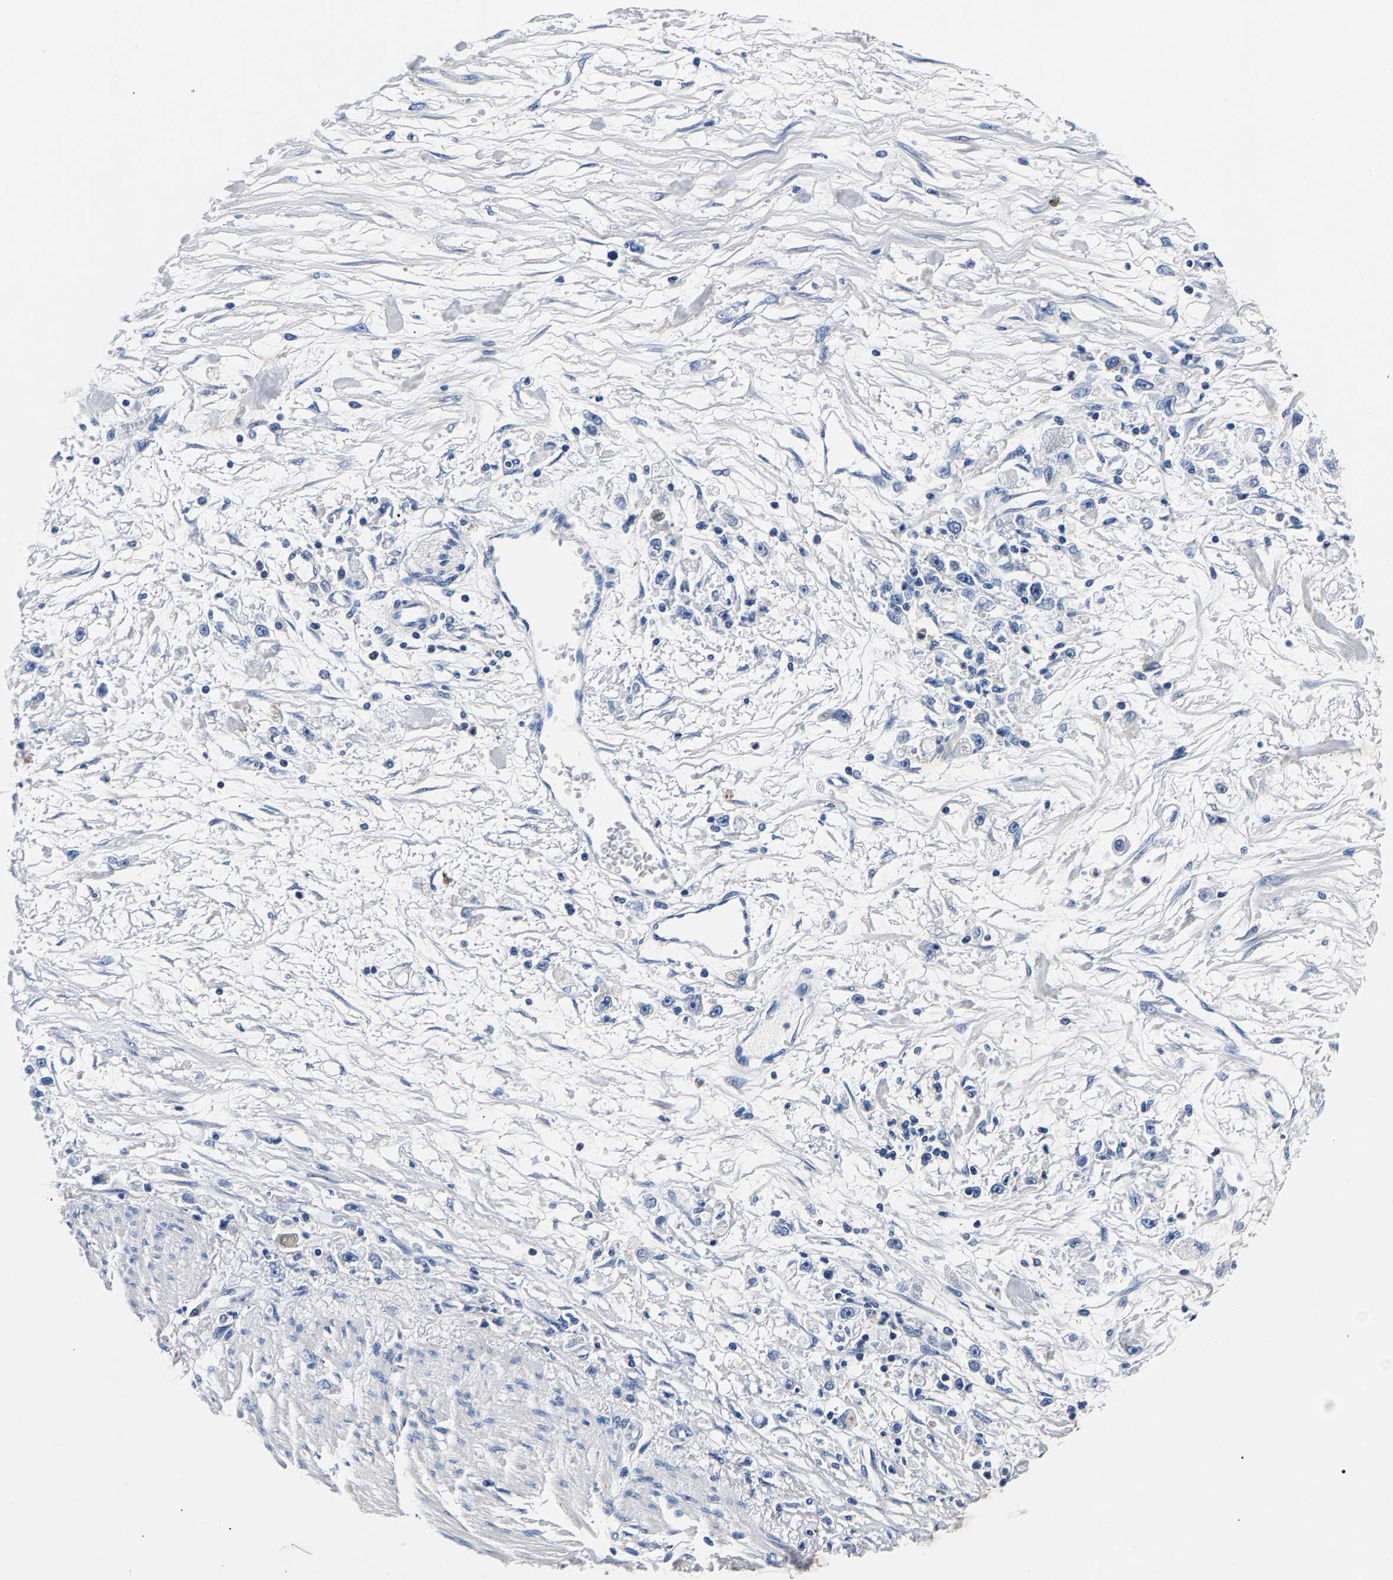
{"staining": {"intensity": "negative", "quantity": "none", "location": "none"}, "tissue": "stomach cancer", "cell_type": "Tumor cells", "image_type": "cancer", "snomed": [{"axis": "morphology", "description": "Adenocarcinoma, NOS"}, {"axis": "topography", "description": "Stomach"}], "caption": "The micrograph displays no staining of tumor cells in stomach adenocarcinoma. (DAB (3,3'-diaminobenzidine) immunohistochemistry visualized using brightfield microscopy, high magnification).", "gene": "PHF24", "patient": {"sex": "female", "age": 59}}